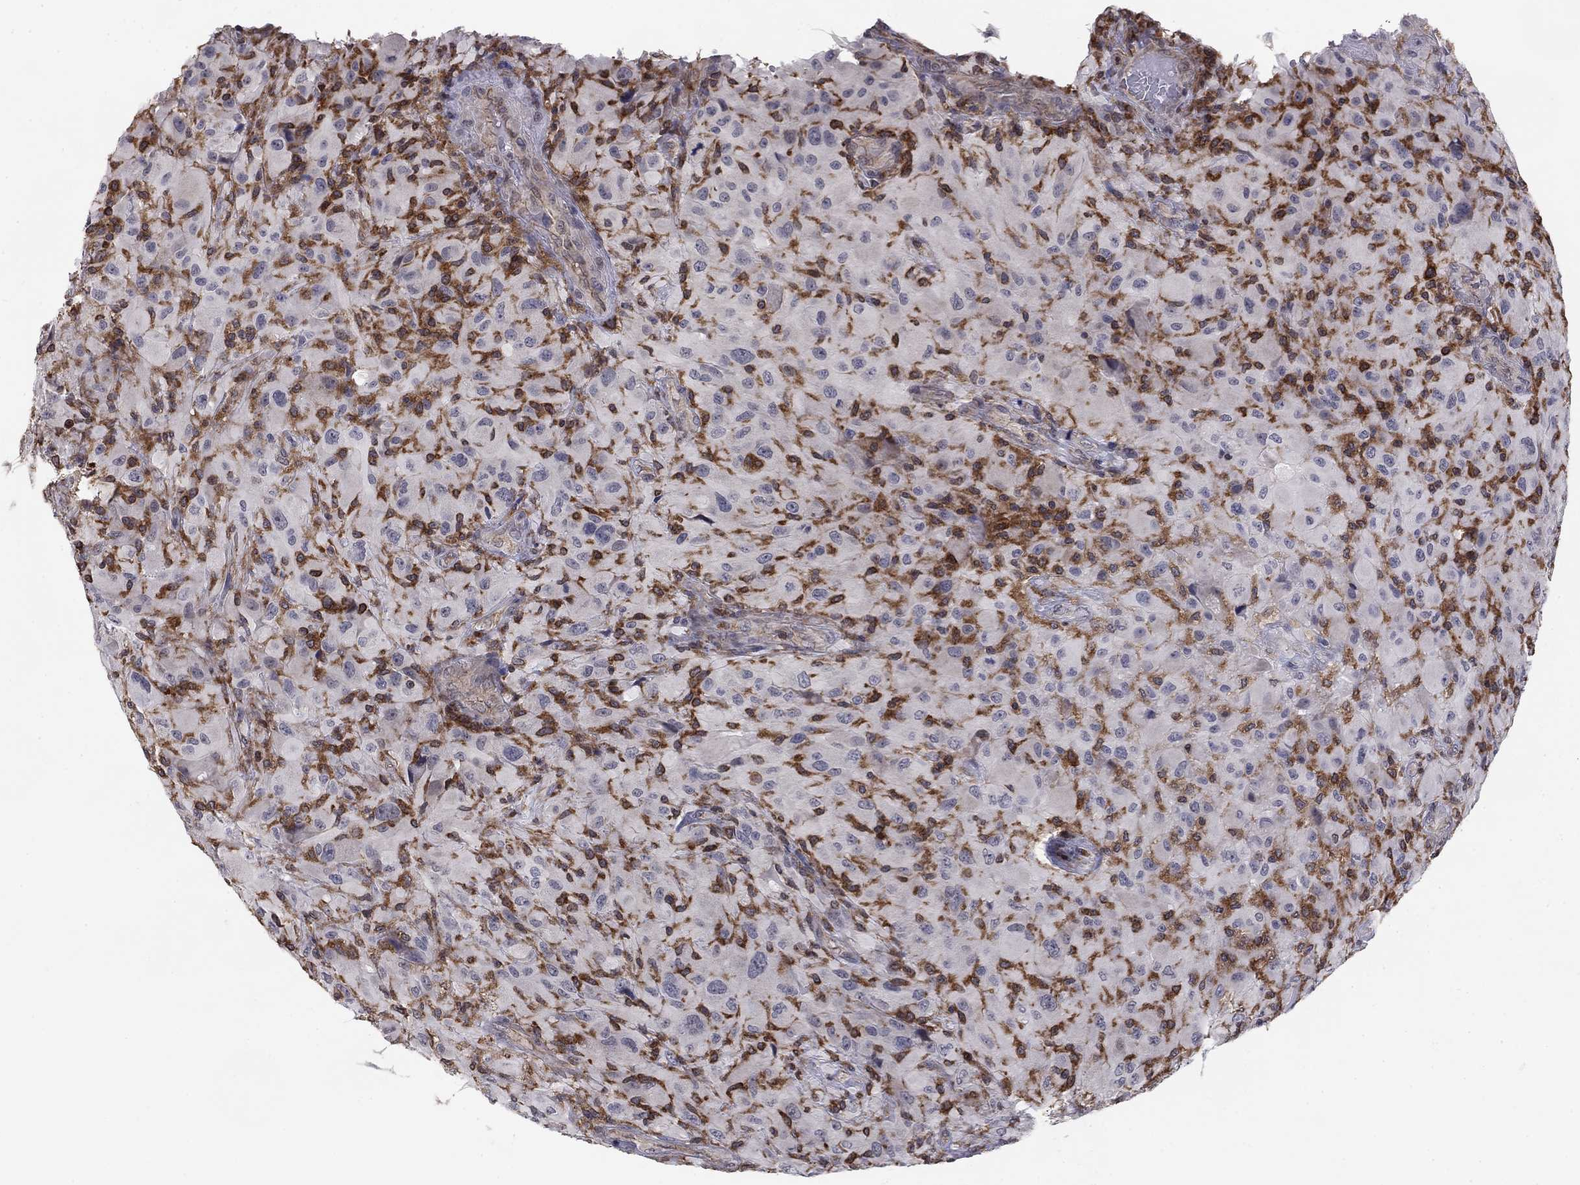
{"staining": {"intensity": "negative", "quantity": "none", "location": "none"}, "tissue": "glioma", "cell_type": "Tumor cells", "image_type": "cancer", "snomed": [{"axis": "morphology", "description": "Glioma, malignant, High grade"}, {"axis": "topography", "description": "Cerebral cortex"}], "caption": "A micrograph of glioma stained for a protein exhibits no brown staining in tumor cells.", "gene": "PLCB2", "patient": {"sex": "male", "age": 35}}